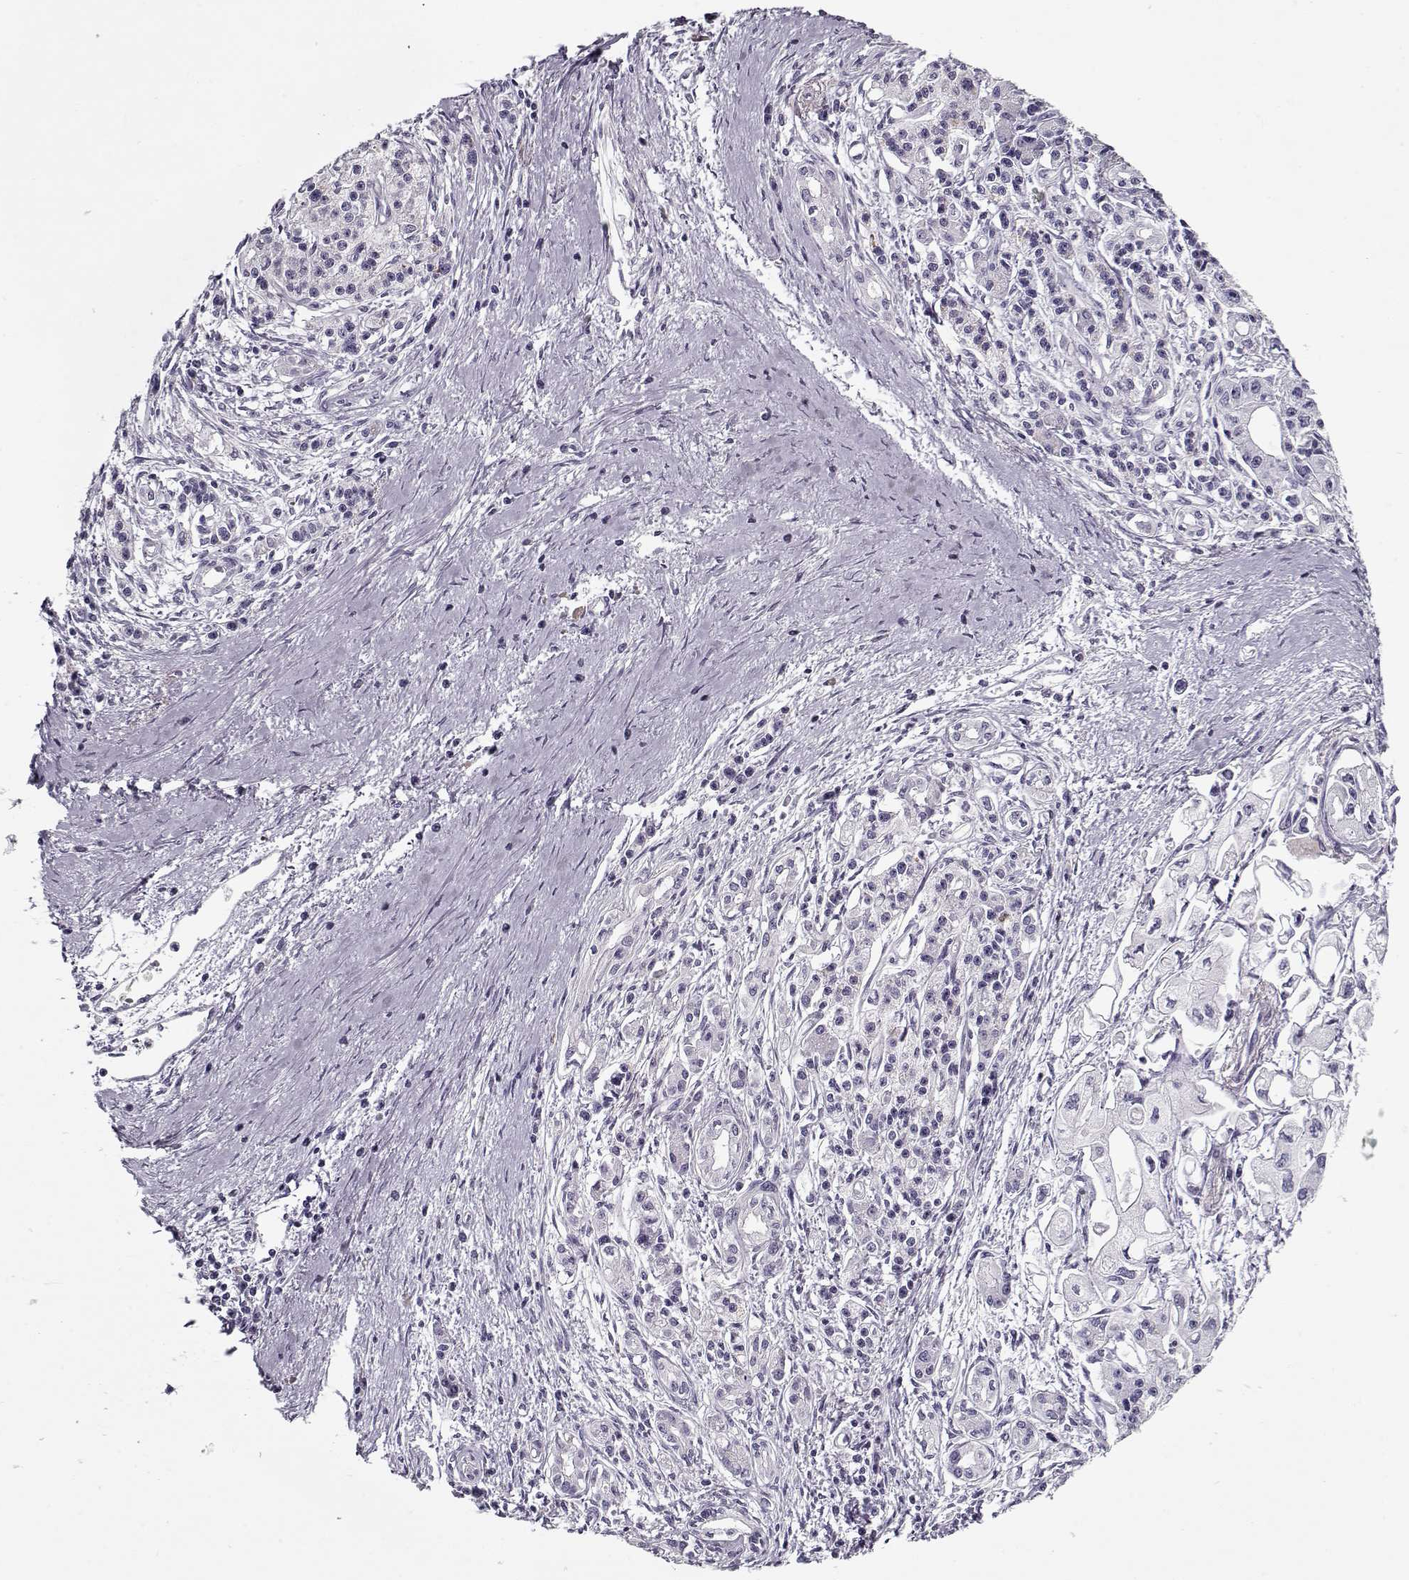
{"staining": {"intensity": "negative", "quantity": "none", "location": "none"}, "tissue": "pancreatic cancer", "cell_type": "Tumor cells", "image_type": "cancer", "snomed": [{"axis": "morphology", "description": "Adenocarcinoma, NOS"}, {"axis": "topography", "description": "Pancreas"}], "caption": "Tumor cells show no significant protein staining in pancreatic adenocarcinoma.", "gene": "CCDC136", "patient": {"sex": "male", "age": 70}}